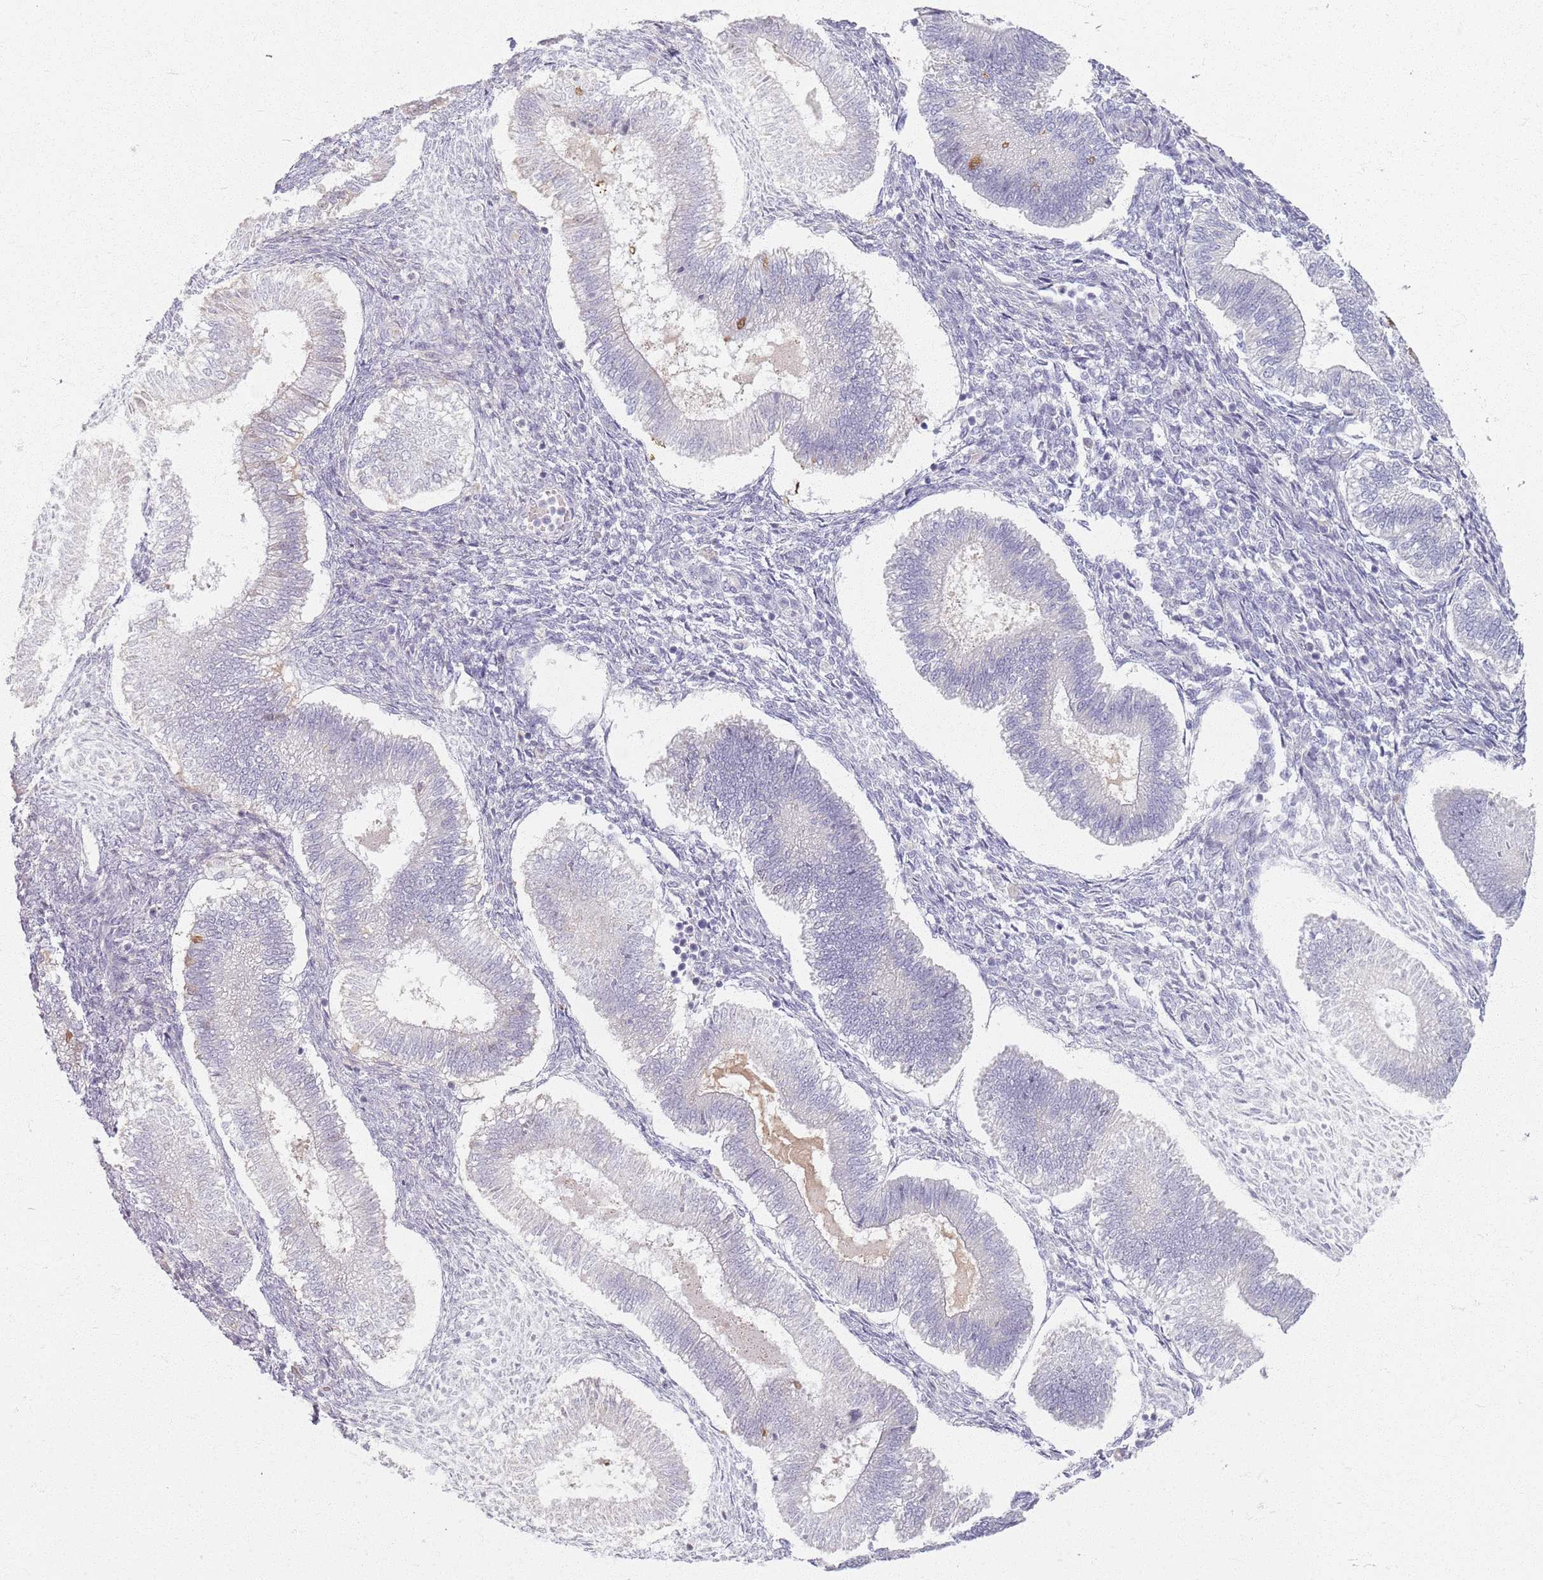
{"staining": {"intensity": "negative", "quantity": "none", "location": "none"}, "tissue": "endometrium", "cell_type": "Cells in endometrial stroma", "image_type": "normal", "snomed": [{"axis": "morphology", "description": "Normal tissue, NOS"}, {"axis": "topography", "description": "Endometrium"}], "caption": "Image shows no protein positivity in cells in endometrial stroma of normal endometrium.", "gene": "CRIPT", "patient": {"sex": "female", "age": 25}}